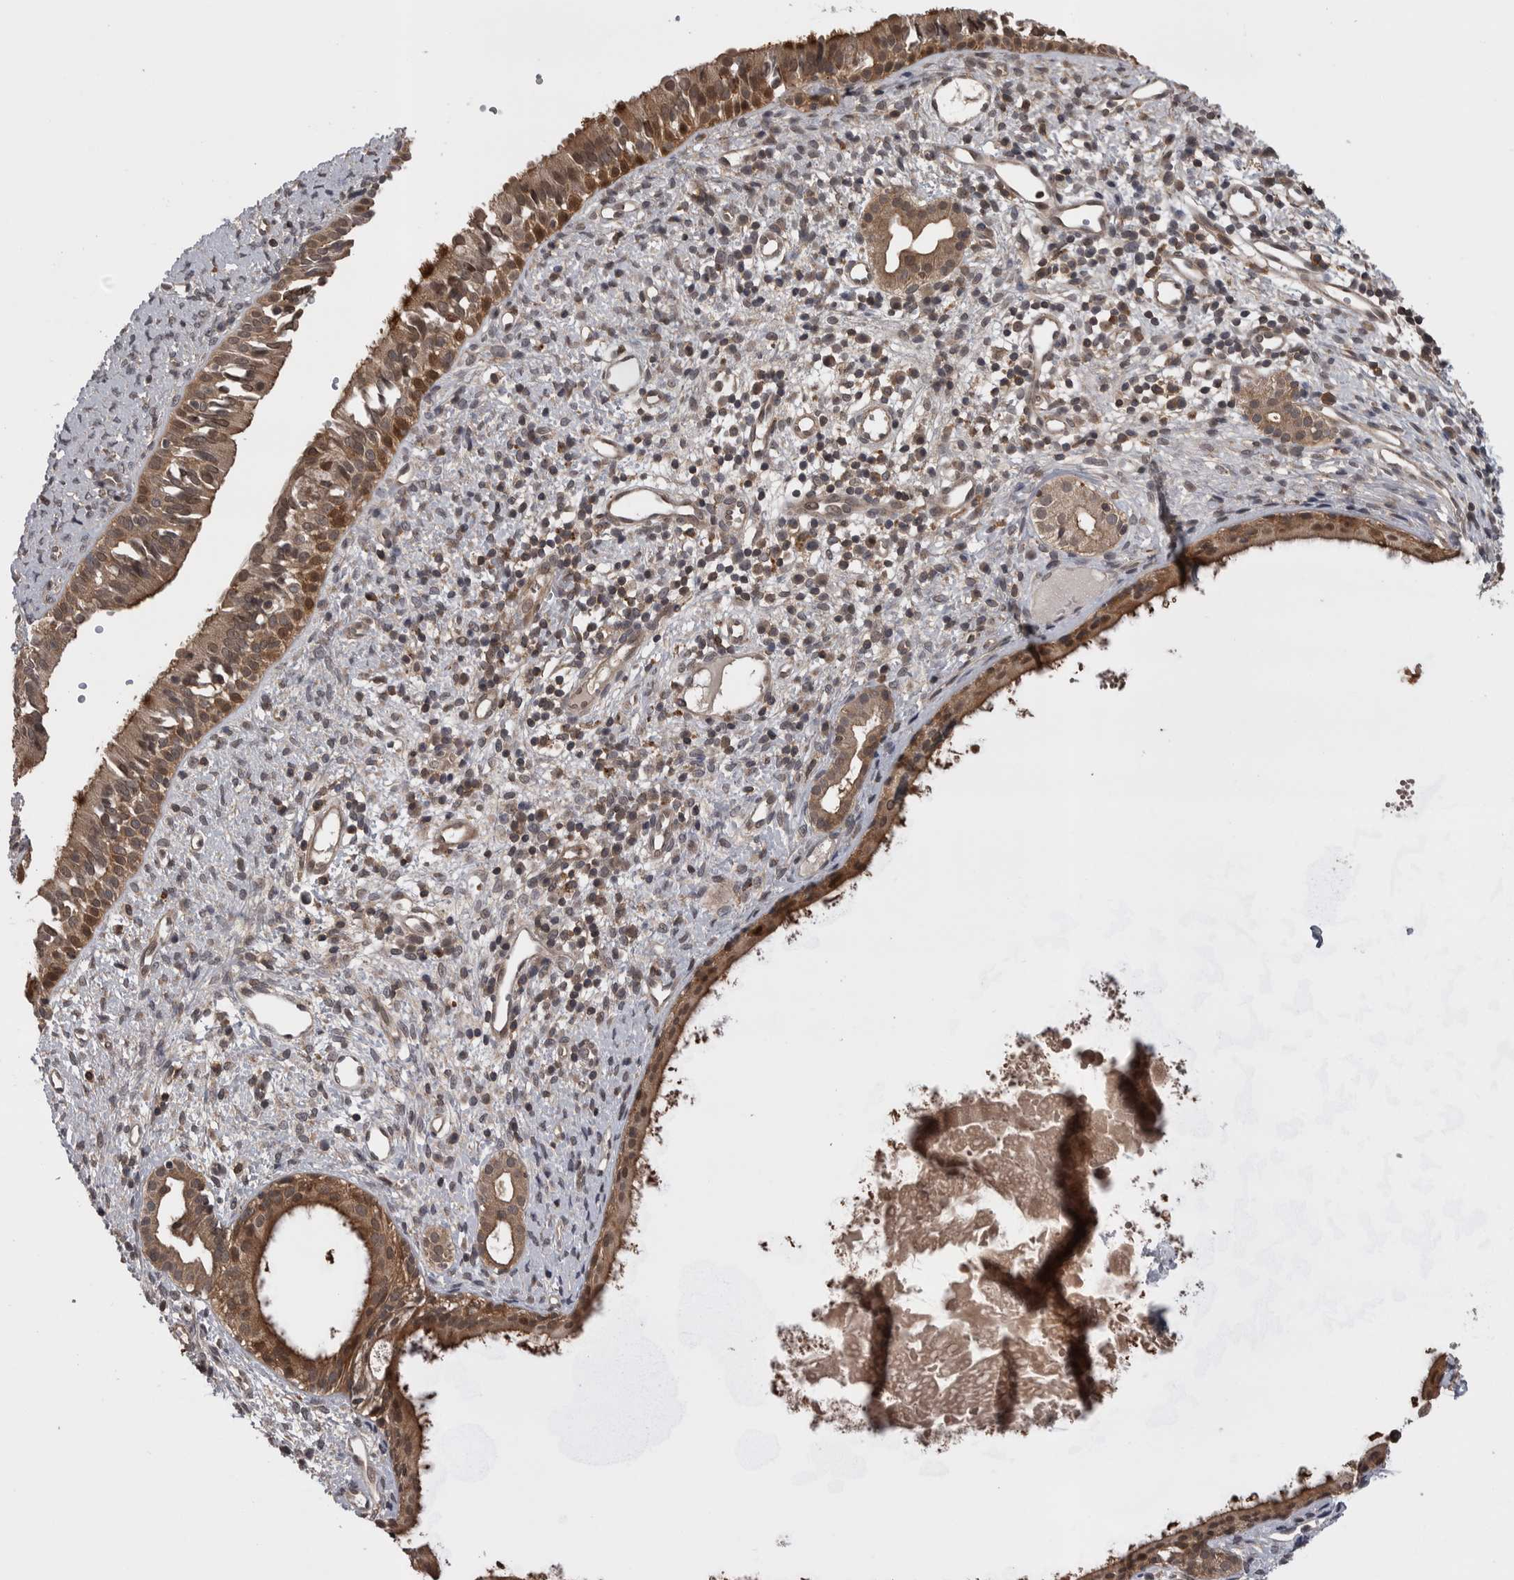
{"staining": {"intensity": "strong", "quantity": ">75%", "location": "cytoplasmic/membranous,nuclear"}, "tissue": "nasopharynx", "cell_type": "Respiratory epithelial cells", "image_type": "normal", "snomed": [{"axis": "morphology", "description": "Normal tissue, NOS"}, {"axis": "topography", "description": "Nasopharynx"}], "caption": "A high amount of strong cytoplasmic/membranous,nuclear staining is seen in about >75% of respiratory epithelial cells in benign nasopharynx.", "gene": "AOAH", "patient": {"sex": "male", "age": 22}}